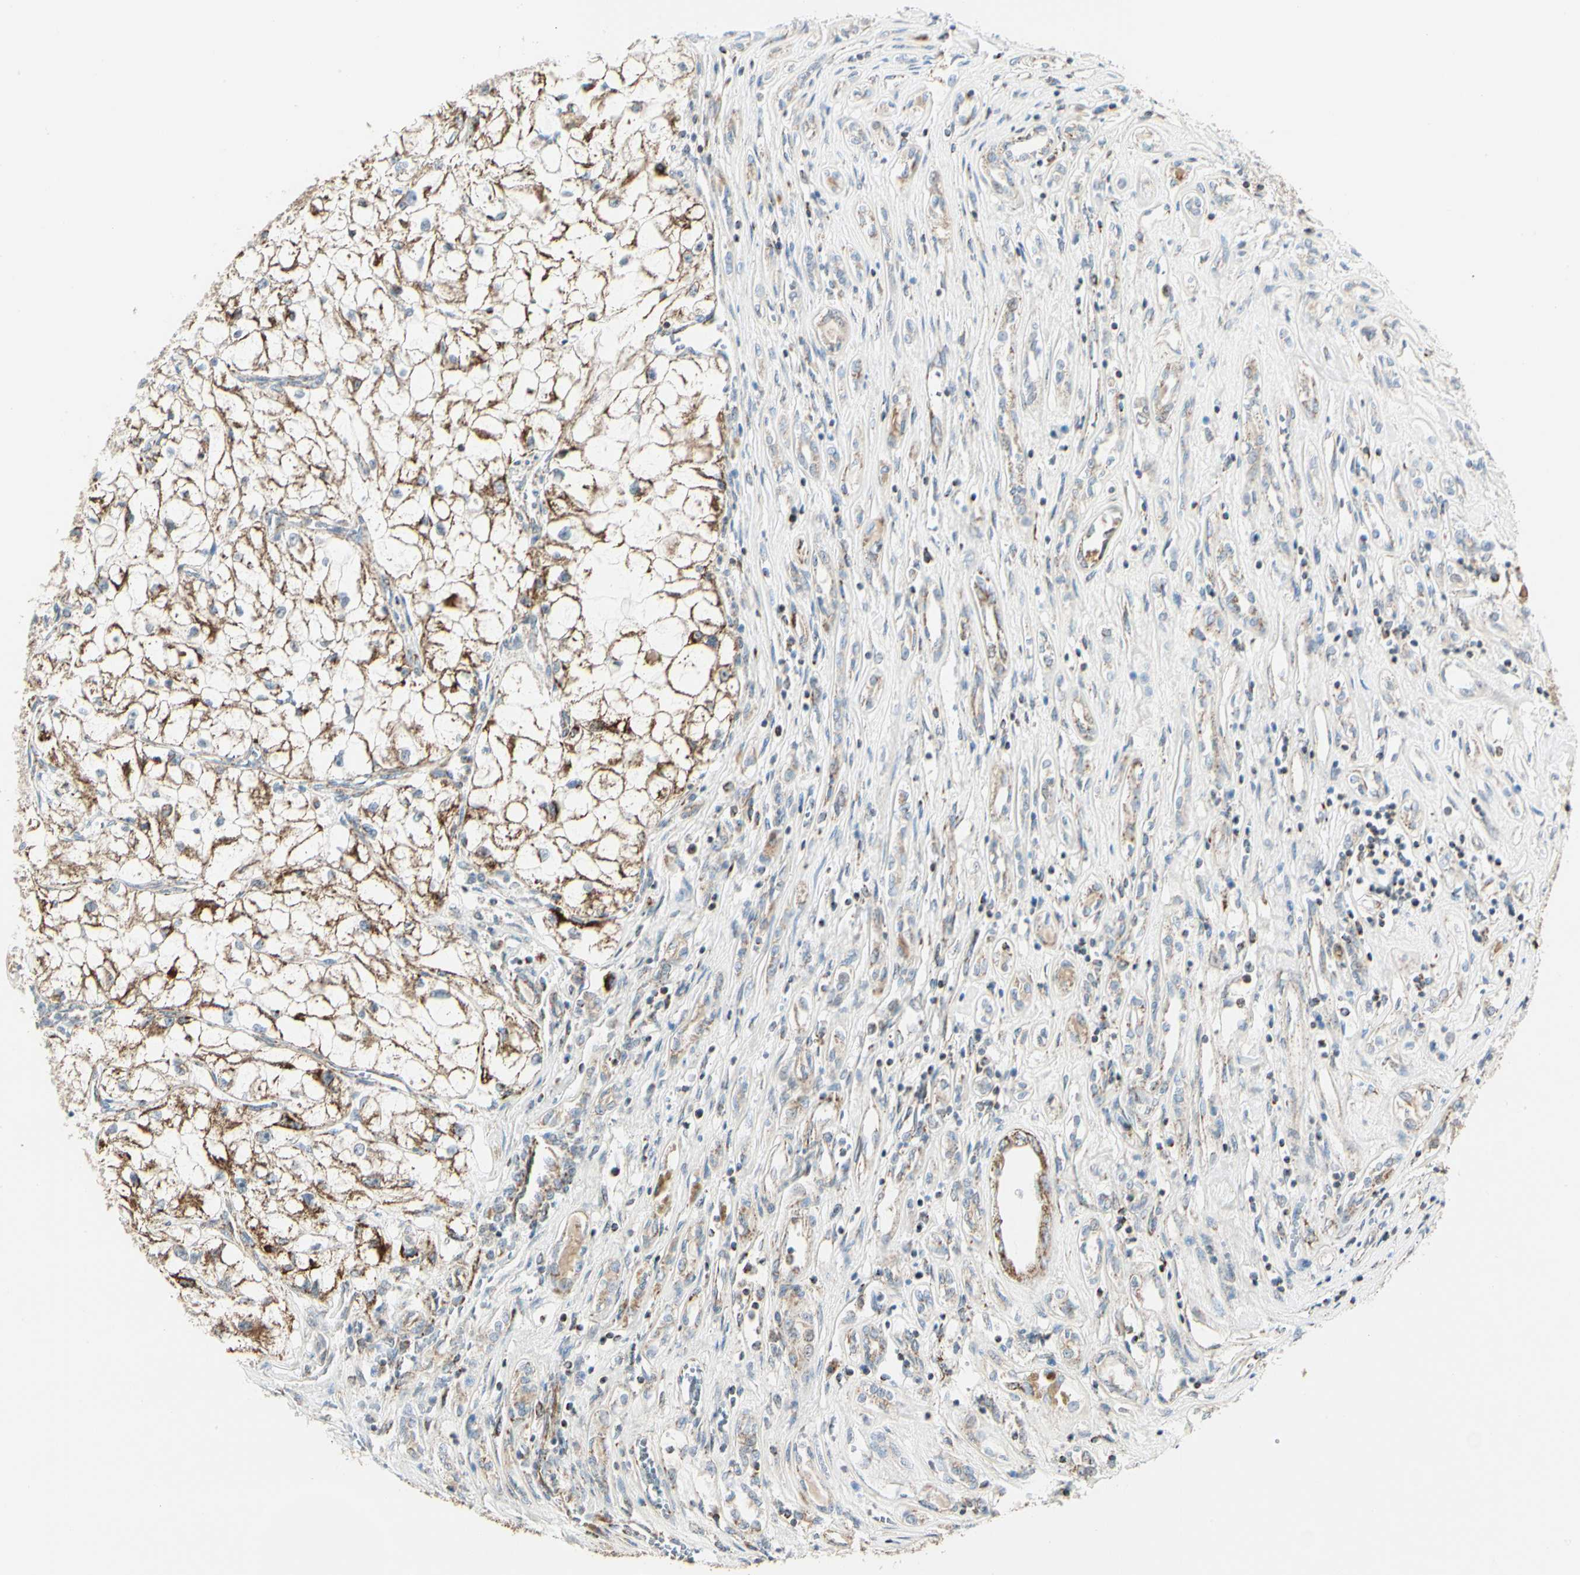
{"staining": {"intensity": "moderate", "quantity": "25%-75%", "location": "cytoplasmic/membranous"}, "tissue": "renal cancer", "cell_type": "Tumor cells", "image_type": "cancer", "snomed": [{"axis": "morphology", "description": "Adenocarcinoma, NOS"}, {"axis": "topography", "description": "Kidney"}], "caption": "The micrograph shows staining of renal cancer, revealing moderate cytoplasmic/membranous protein positivity (brown color) within tumor cells.", "gene": "ANKS6", "patient": {"sex": "female", "age": 70}}